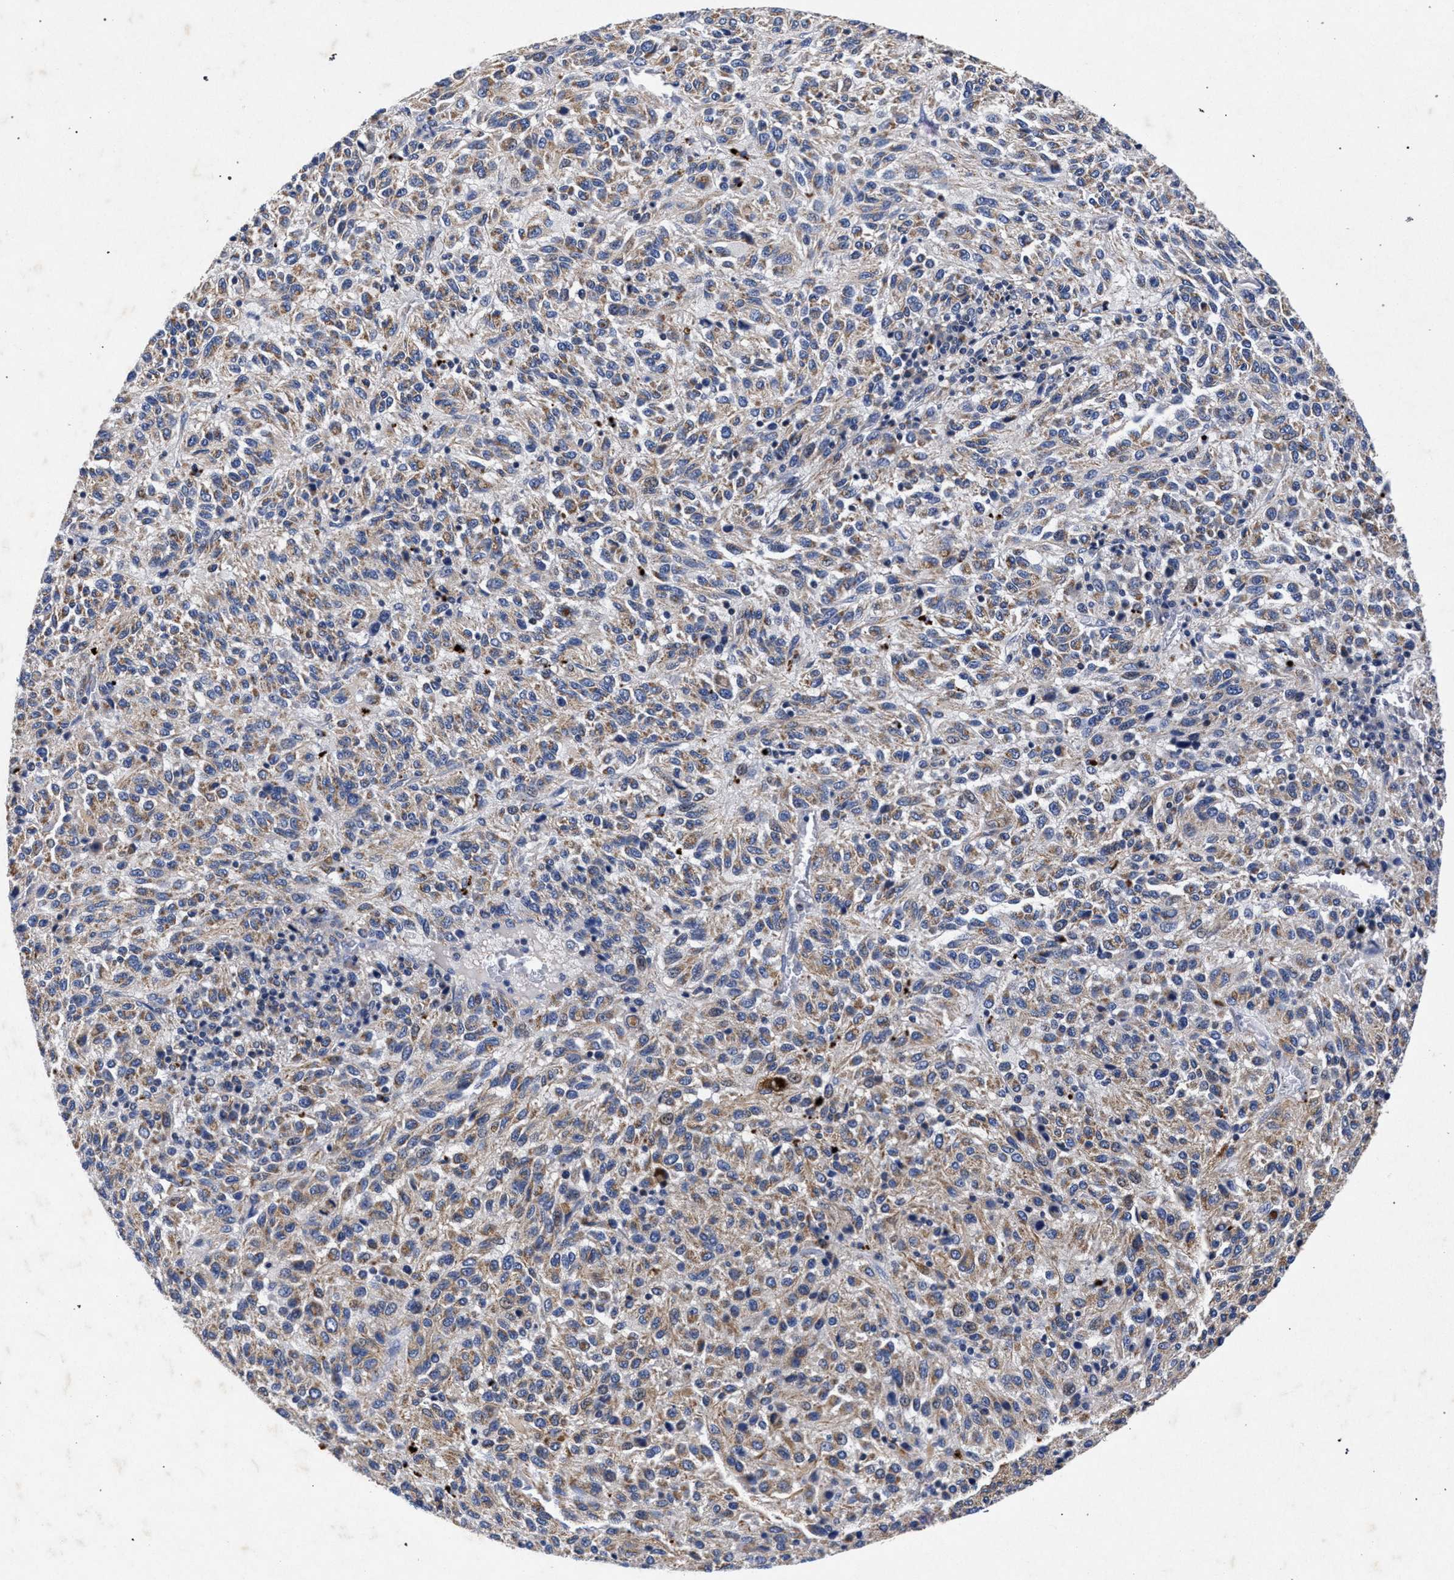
{"staining": {"intensity": "weak", "quantity": ">75%", "location": "cytoplasmic/membranous"}, "tissue": "melanoma", "cell_type": "Tumor cells", "image_type": "cancer", "snomed": [{"axis": "morphology", "description": "Malignant melanoma, Metastatic site"}, {"axis": "topography", "description": "Lung"}], "caption": "DAB (3,3'-diaminobenzidine) immunohistochemical staining of malignant melanoma (metastatic site) shows weak cytoplasmic/membranous protein expression in about >75% of tumor cells. (DAB (3,3'-diaminobenzidine) IHC, brown staining for protein, blue staining for nuclei).", "gene": "HSD17B14", "patient": {"sex": "male", "age": 64}}